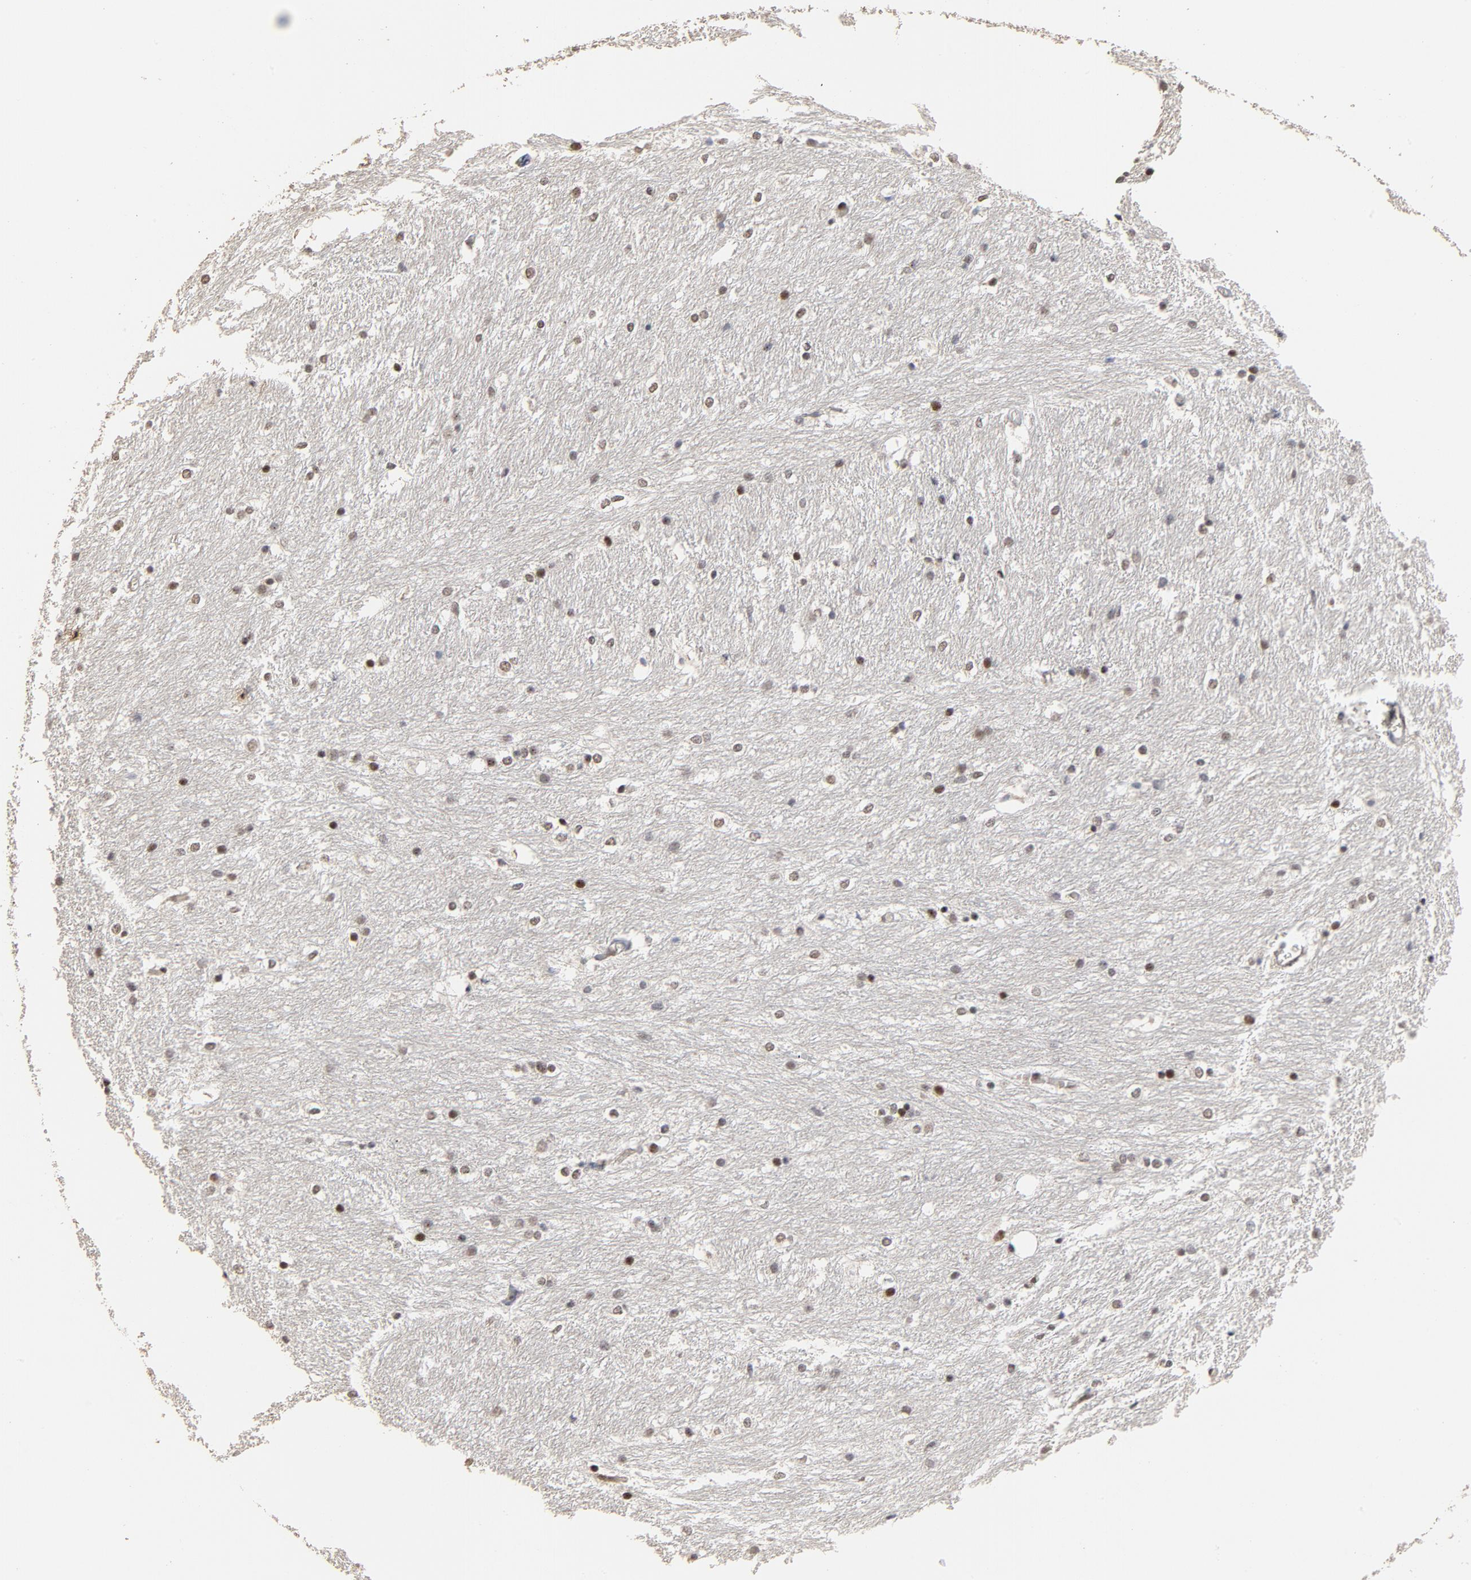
{"staining": {"intensity": "moderate", "quantity": "25%-75%", "location": "nuclear"}, "tissue": "caudate", "cell_type": "Glial cells", "image_type": "normal", "snomed": [{"axis": "morphology", "description": "Normal tissue, NOS"}, {"axis": "topography", "description": "Lateral ventricle wall"}], "caption": "About 25%-75% of glial cells in normal caudate display moderate nuclear protein positivity as visualized by brown immunohistochemical staining.", "gene": "TP53RK", "patient": {"sex": "female", "age": 19}}